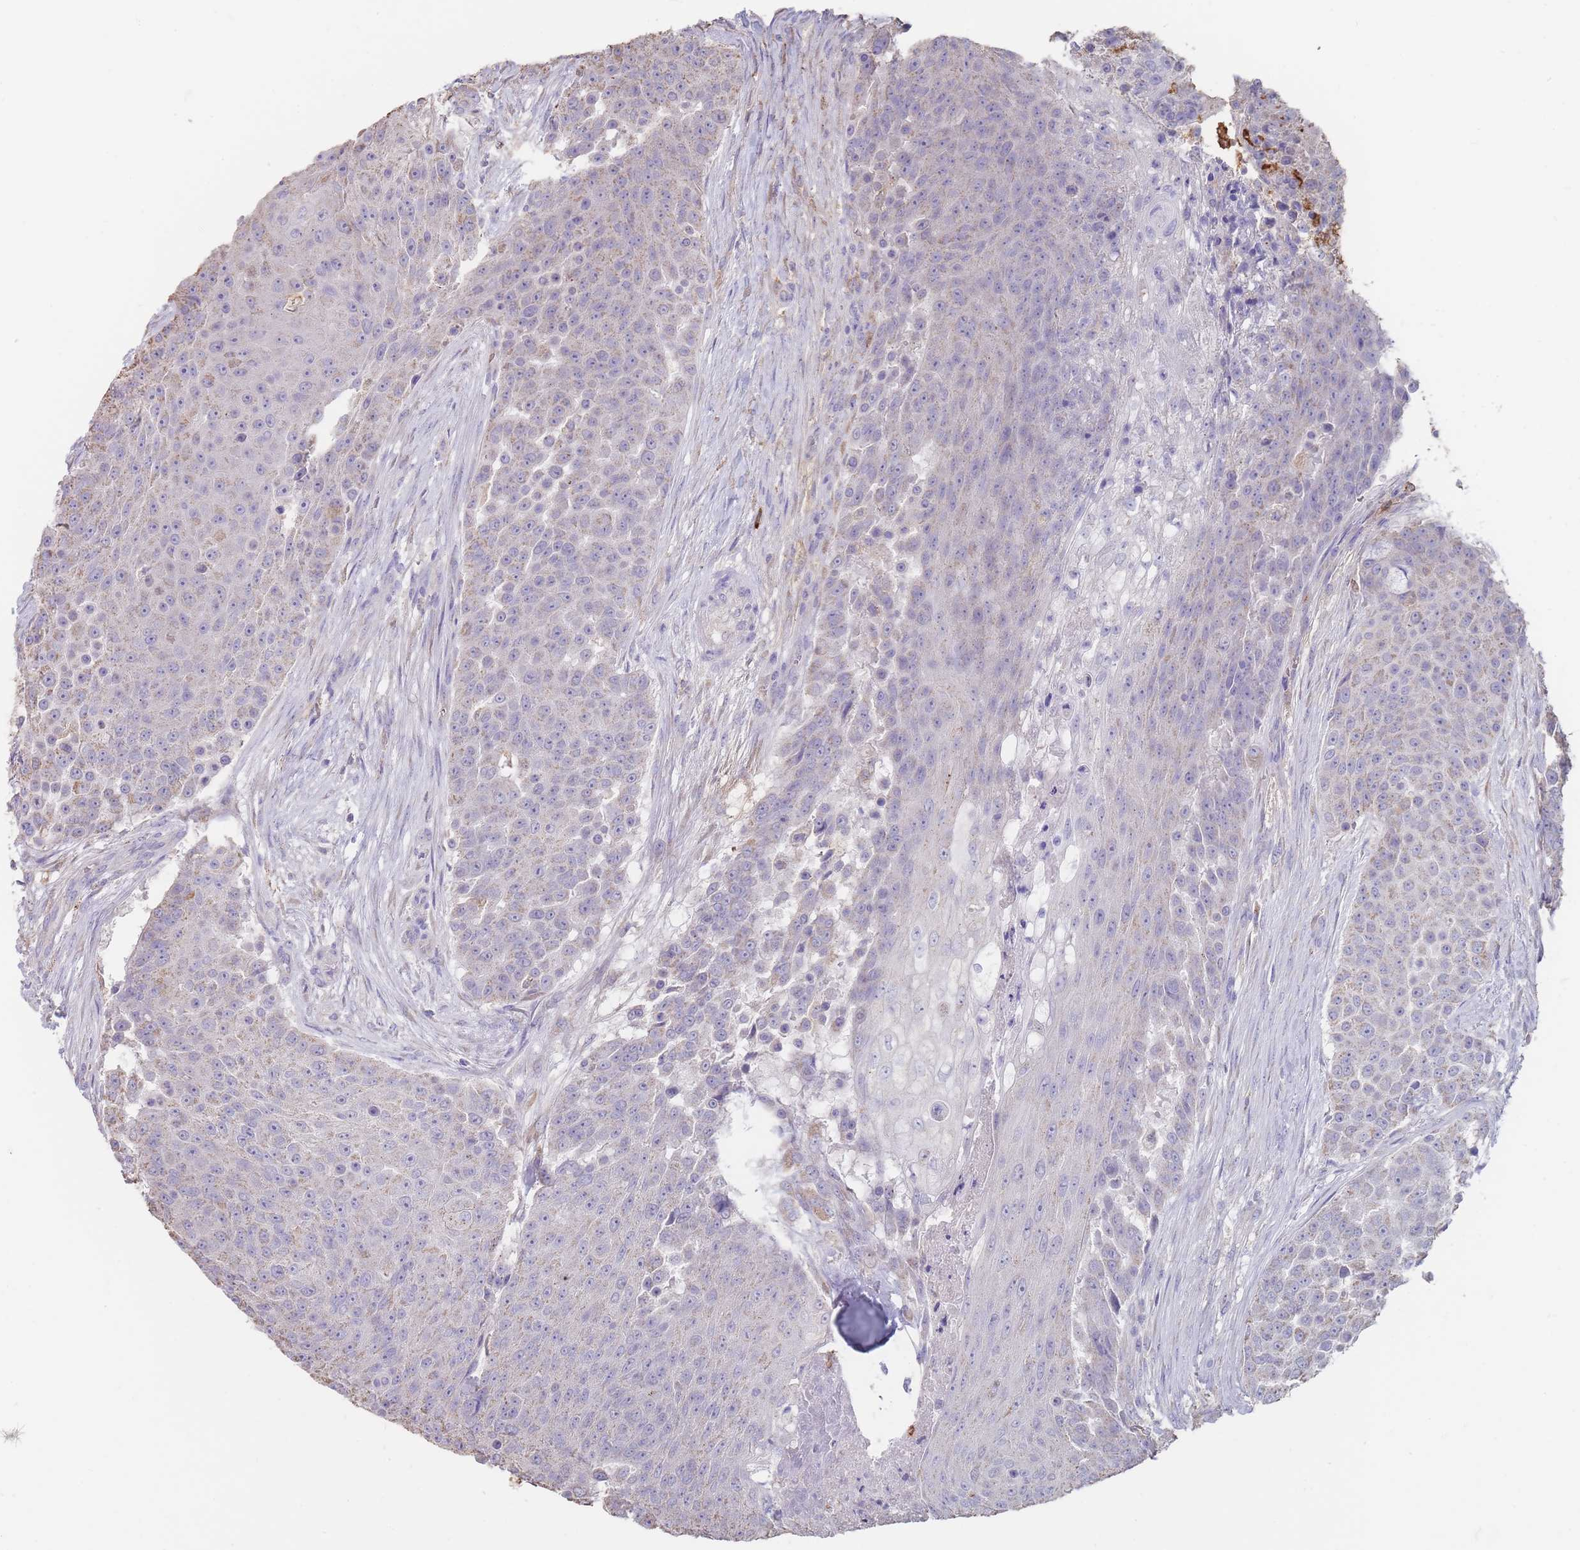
{"staining": {"intensity": "weak", "quantity": "<25%", "location": "cytoplasmic/membranous"}, "tissue": "urothelial cancer", "cell_type": "Tumor cells", "image_type": "cancer", "snomed": [{"axis": "morphology", "description": "Urothelial carcinoma, High grade"}, {"axis": "topography", "description": "Urinary bladder"}], "caption": "Immunohistochemistry (IHC) histopathology image of human high-grade urothelial carcinoma stained for a protein (brown), which reveals no staining in tumor cells. (DAB IHC visualized using brightfield microscopy, high magnification).", "gene": "CLEC12A", "patient": {"sex": "female", "age": 63}}